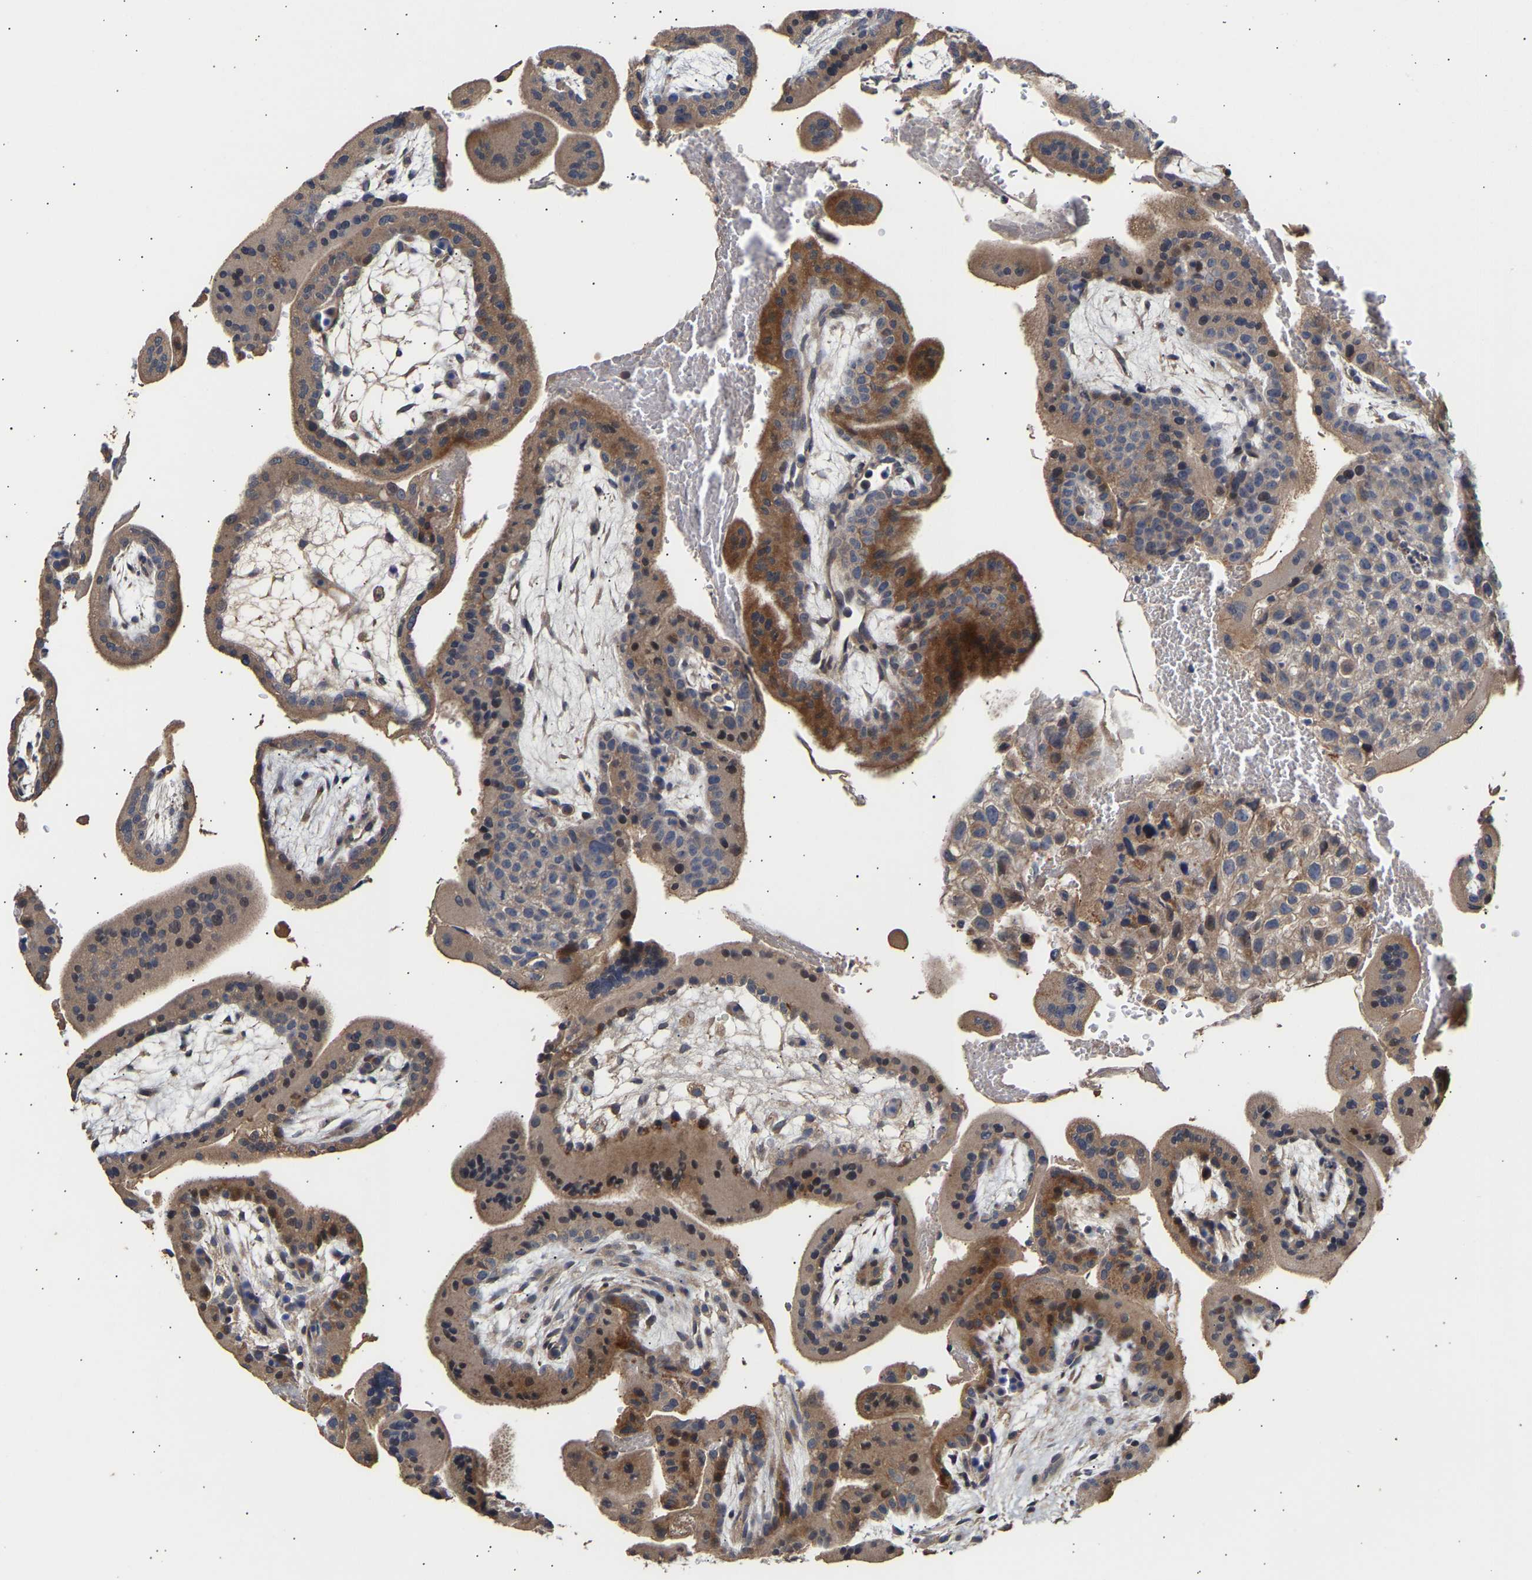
{"staining": {"intensity": "moderate", "quantity": ">75%", "location": "cytoplasmic/membranous"}, "tissue": "placenta", "cell_type": "Decidual cells", "image_type": "normal", "snomed": [{"axis": "morphology", "description": "Normal tissue, NOS"}, {"axis": "topography", "description": "Placenta"}], "caption": "A photomicrograph of human placenta stained for a protein displays moderate cytoplasmic/membranous brown staining in decidual cells. (brown staining indicates protein expression, while blue staining denotes nuclei).", "gene": "KASH5", "patient": {"sex": "female", "age": 35}}